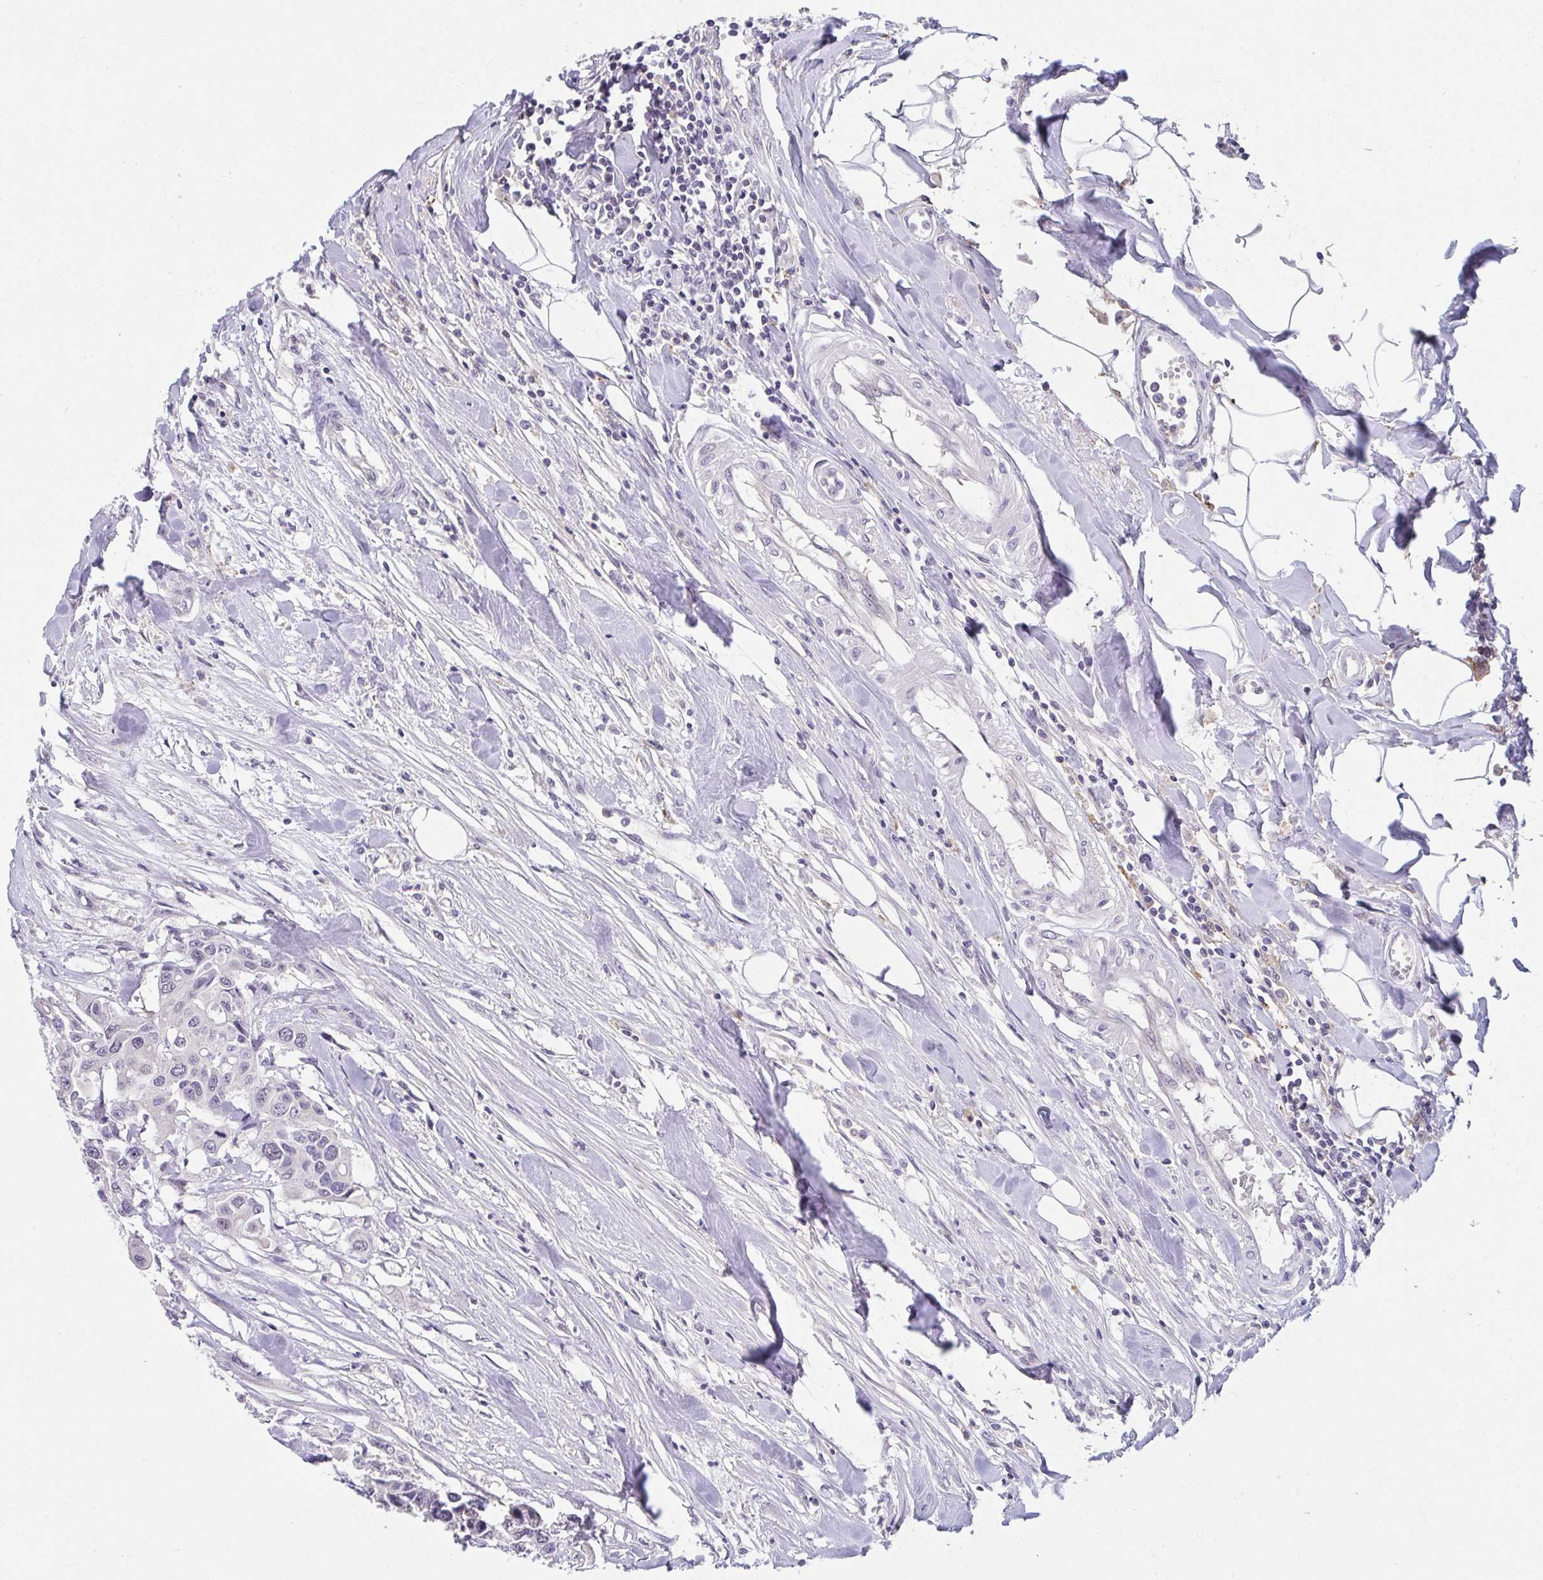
{"staining": {"intensity": "negative", "quantity": "none", "location": "none"}, "tissue": "colorectal cancer", "cell_type": "Tumor cells", "image_type": "cancer", "snomed": [{"axis": "morphology", "description": "Adenocarcinoma, NOS"}, {"axis": "topography", "description": "Colon"}], "caption": "There is no significant positivity in tumor cells of colorectal adenocarcinoma.", "gene": "GLTPD2", "patient": {"sex": "male", "age": 77}}